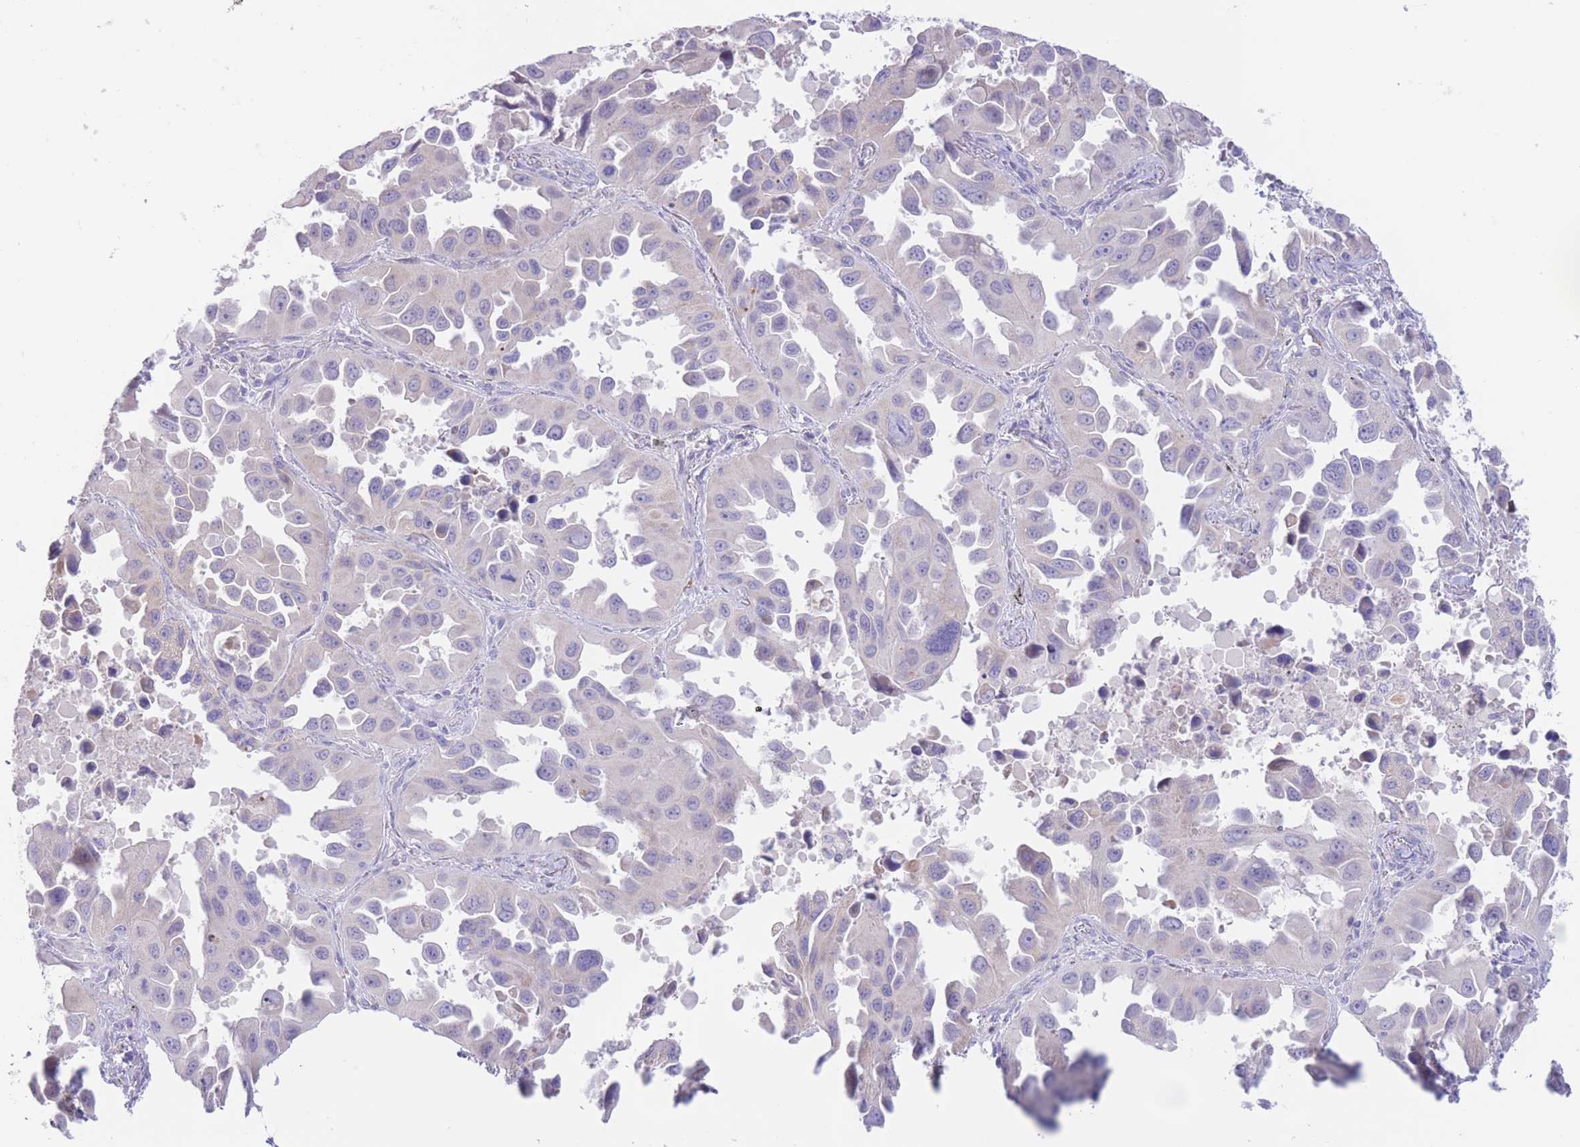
{"staining": {"intensity": "negative", "quantity": "none", "location": "none"}, "tissue": "lung cancer", "cell_type": "Tumor cells", "image_type": "cancer", "snomed": [{"axis": "morphology", "description": "Adenocarcinoma, NOS"}, {"axis": "topography", "description": "Lung"}], "caption": "Tumor cells are negative for brown protein staining in adenocarcinoma (lung). The staining was performed using DAB to visualize the protein expression in brown, while the nuclei were stained in blue with hematoxylin (Magnification: 20x).", "gene": "FAH", "patient": {"sex": "male", "age": 66}}